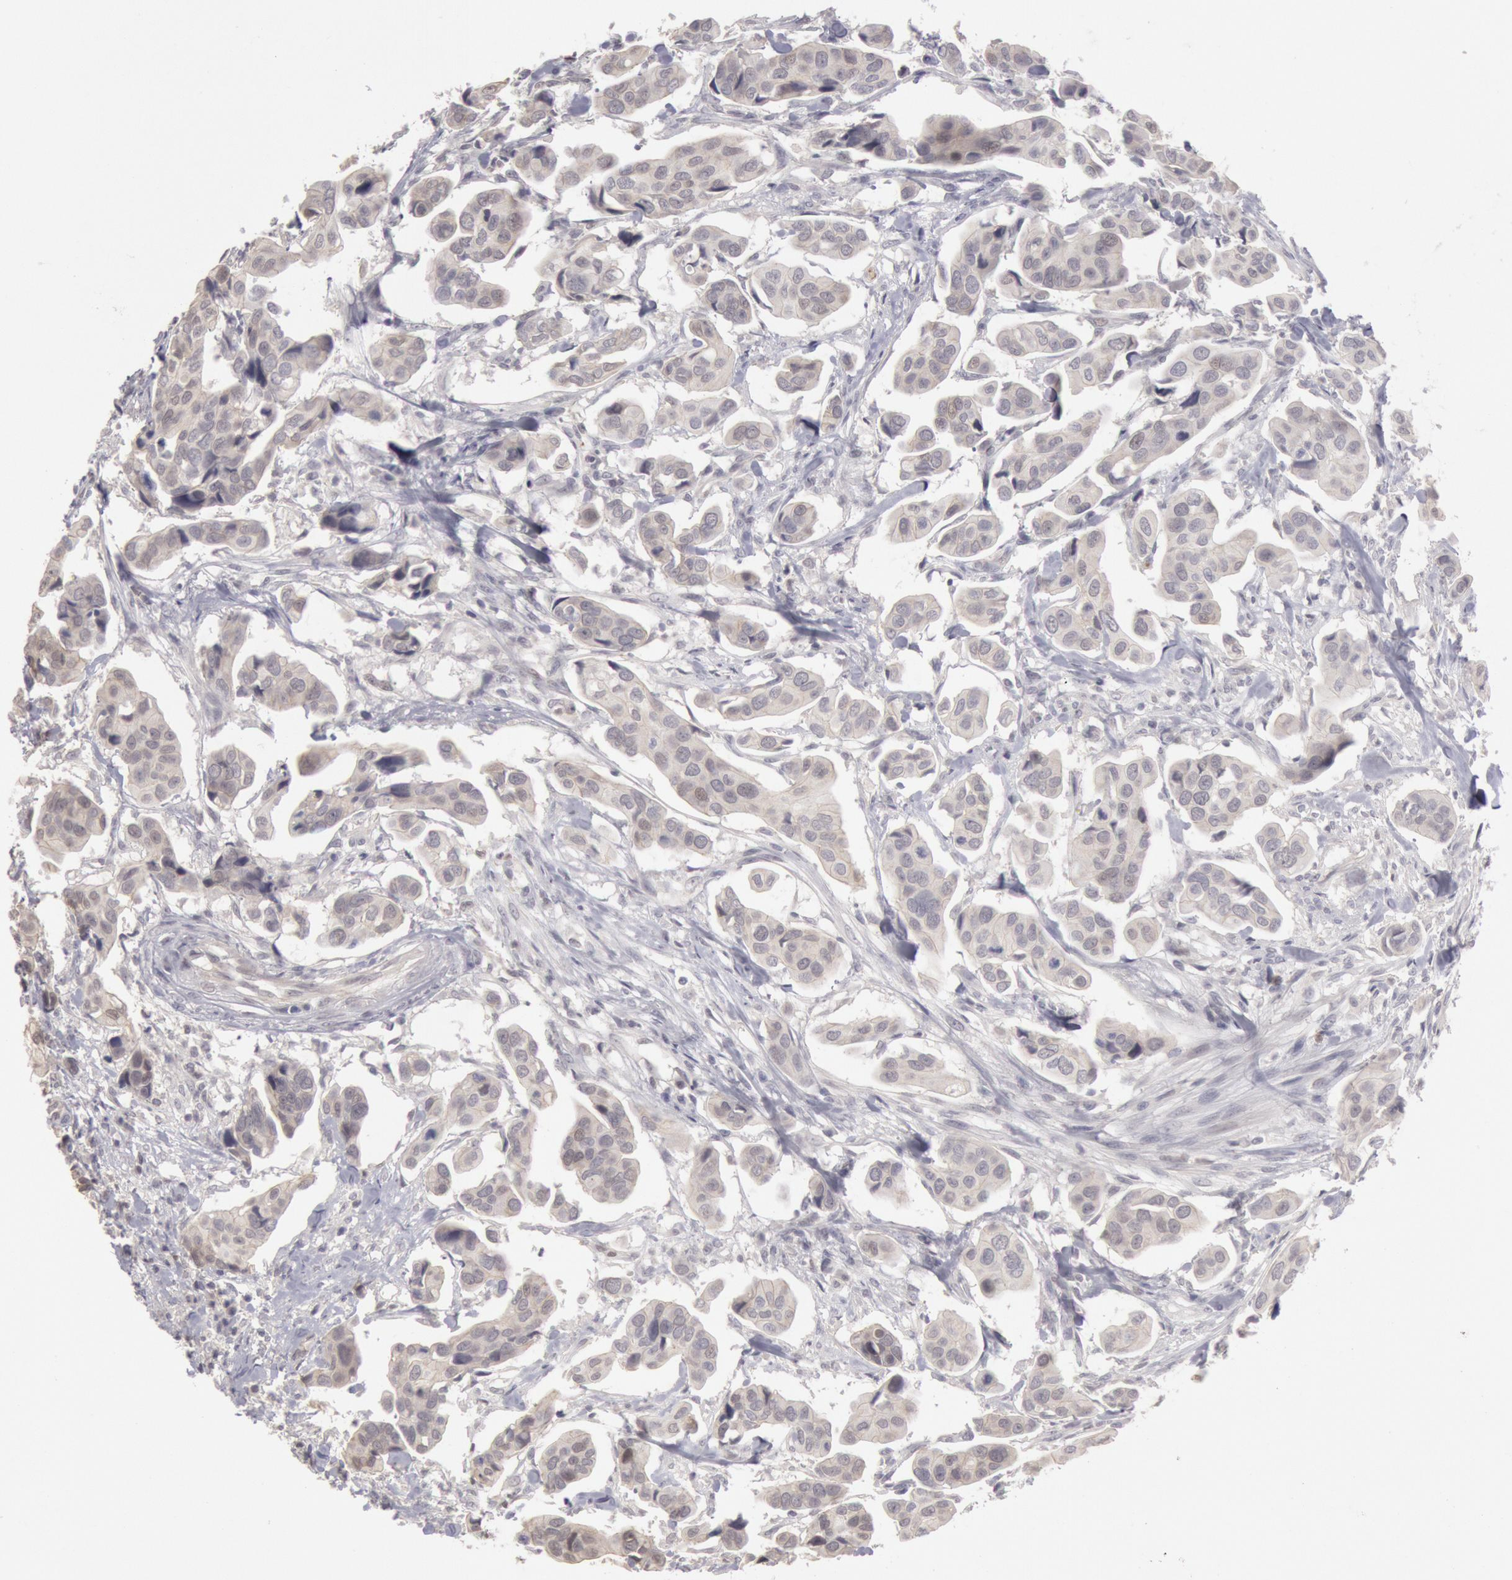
{"staining": {"intensity": "negative", "quantity": "none", "location": "none"}, "tissue": "urothelial cancer", "cell_type": "Tumor cells", "image_type": "cancer", "snomed": [{"axis": "morphology", "description": "Adenocarcinoma, NOS"}, {"axis": "topography", "description": "Urinary bladder"}], "caption": "A photomicrograph of human adenocarcinoma is negative for staining in tumor cells. (Stains: DAB (3,3'-diaminobenzidine) IHC with hematoxylin counter stain, Microscopy: brightfield microscopy at high magnification).", "gene": "RIMBP3C", "patient": {"sex": "male", "age": 61}}